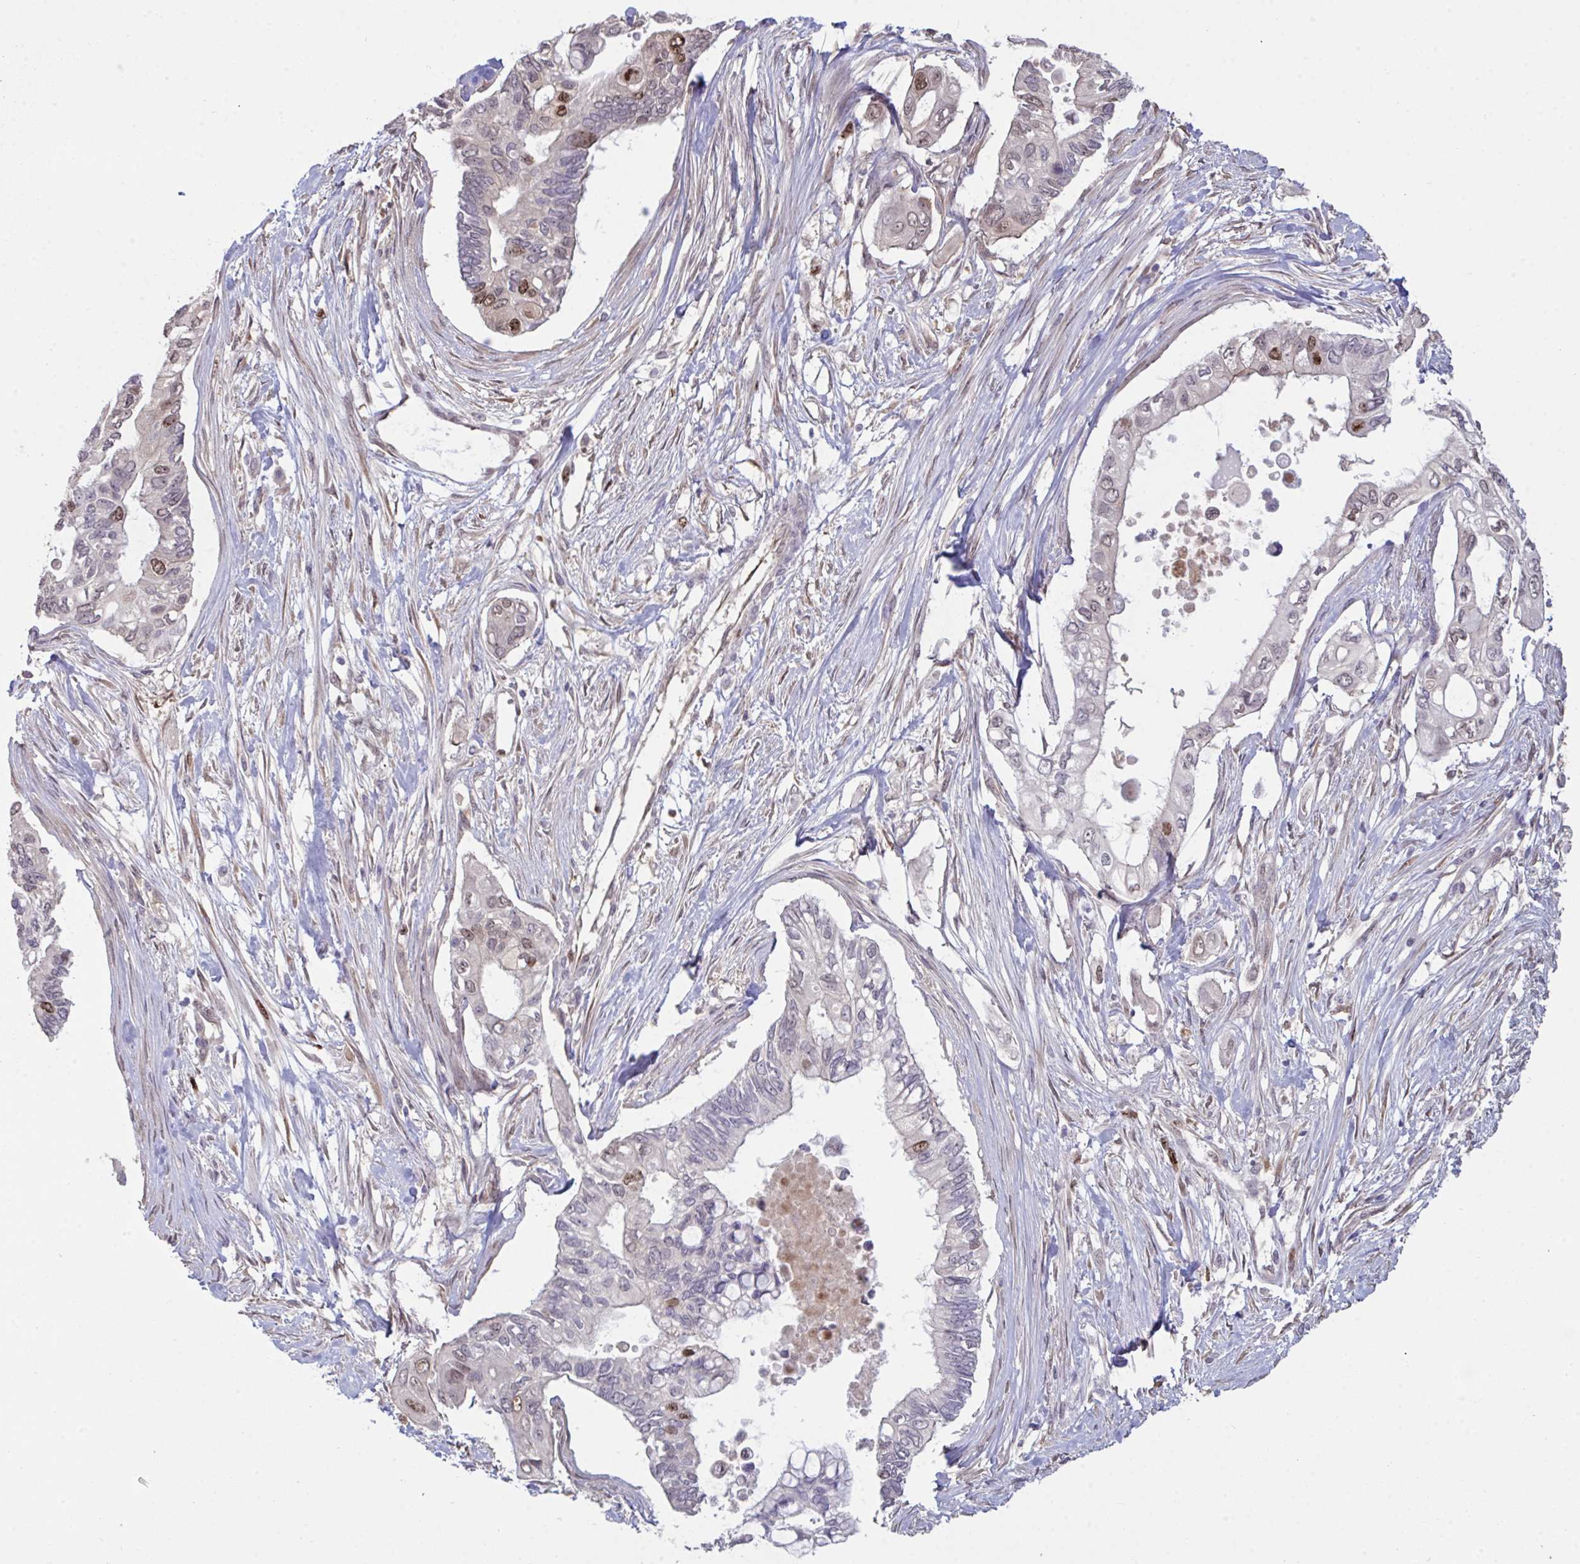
{"staining": {"intensity": "moderate", "quantity": "<25%", "location": "nuclear"}, "tissue": "pancreatic cancer", "cell_type": "Tumor cells", "image_type": "cancer", "snomed": [{"axis": "morphology", "description": "Adenocarcinoma, NOS"}, {"axis": "topography", "description": "Pancreas"}], "caption": "Human pancreatic cancer stained for a protein (brown) reveals moderate nuclear positive staining in about <25% of tumor cells.", "gene": "SETD7", "patient": {"sex": "female", "age": 63}}